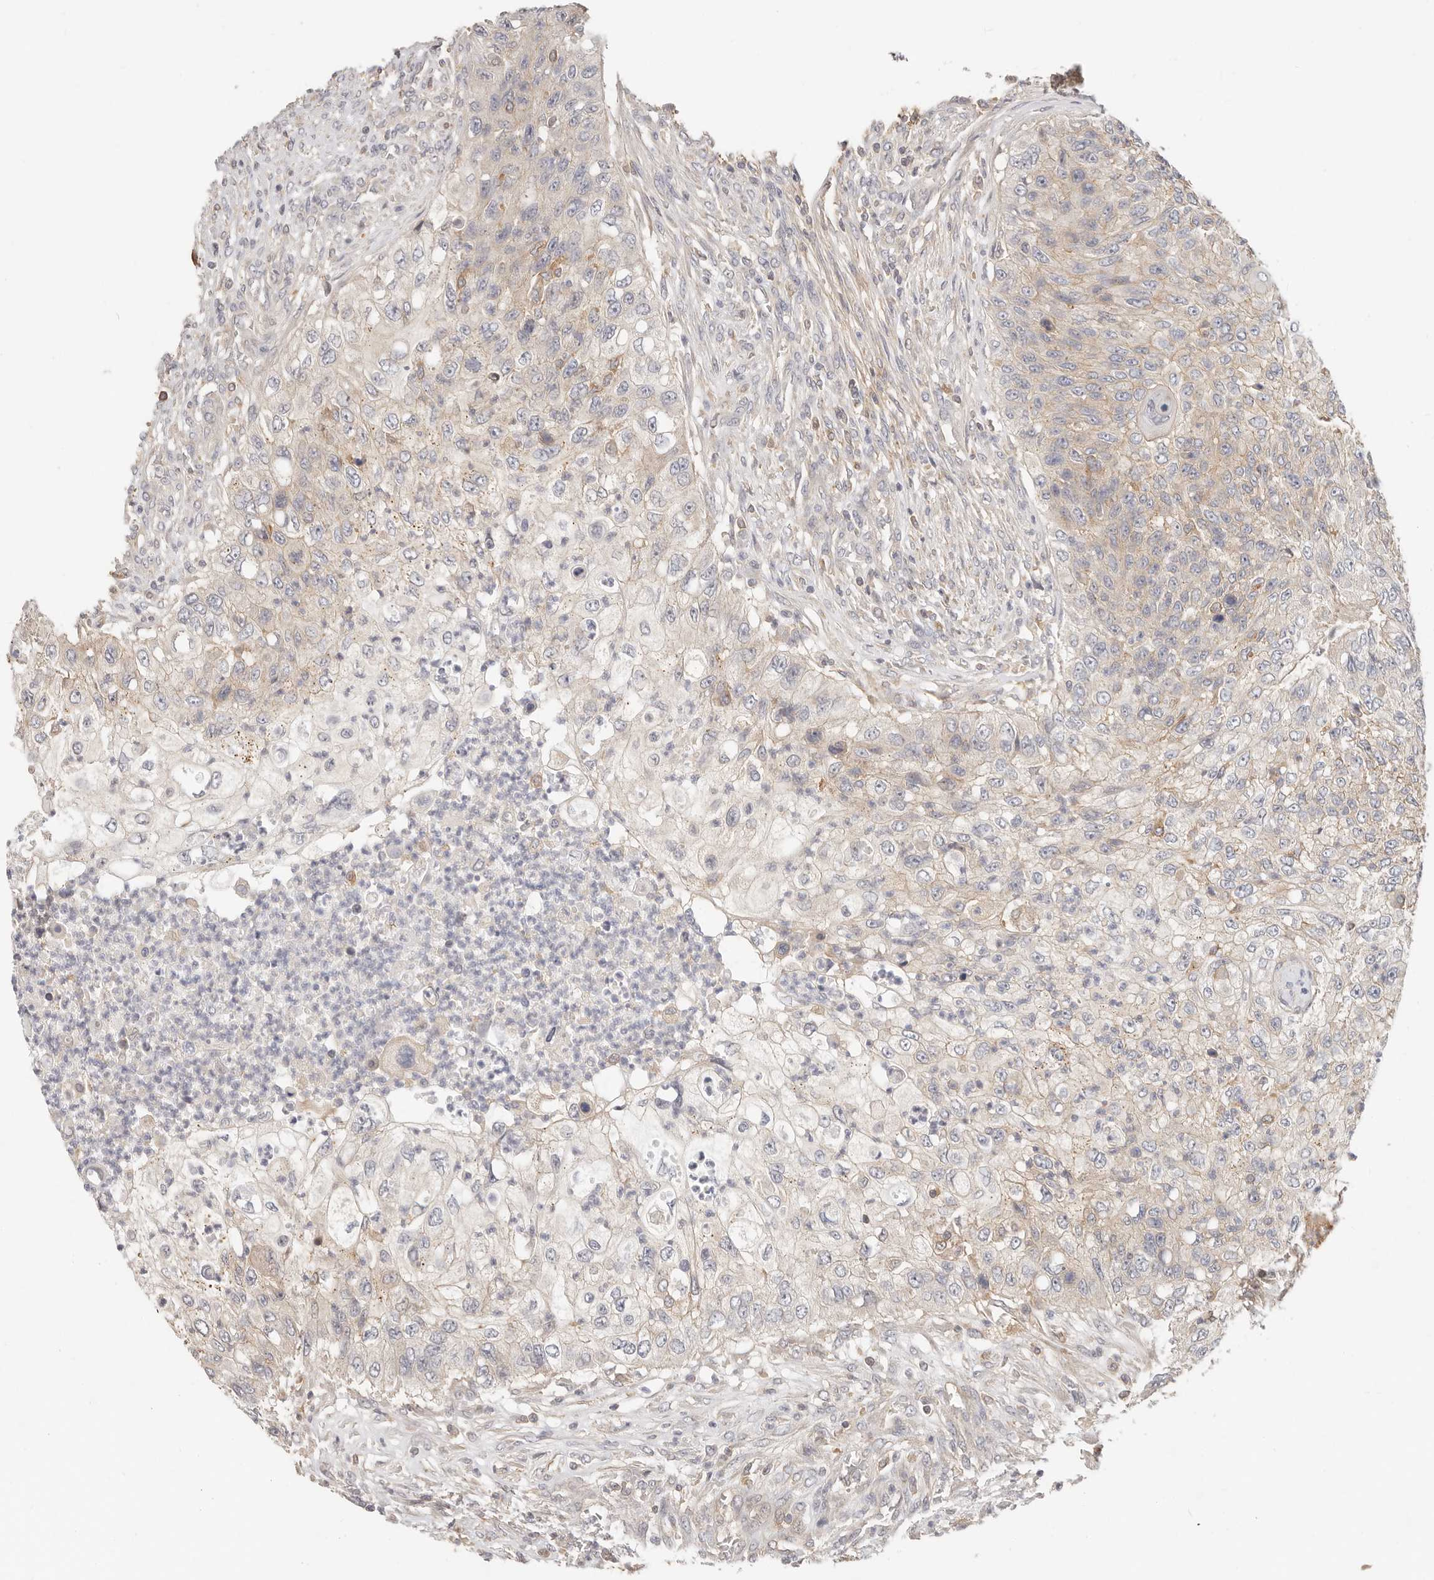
{"staining": {"intensity": "weak", "quantity": "<25%", "location": "cytoplasmic/membranous"}, "tissue": "urothelial cancer", "cell_type": "Tumor cells", "image_type": "cancer", "snomed": [{"axis": "morphology", "description": "Urothelial carcinoma, High grade"}, {"axis": "topography", "description": "Urinary bladder"}], "caption": "Tumor cells show no significant positivity in high-grade urothelial carcinoma. The staining is performed using DAB (3,3'-diaminobenzidine) brown chromogen with nuclei counter-stained in using hematoxylin.", "gene": "DTNBP1", "patient": {"sex": "female", "age": 60}}